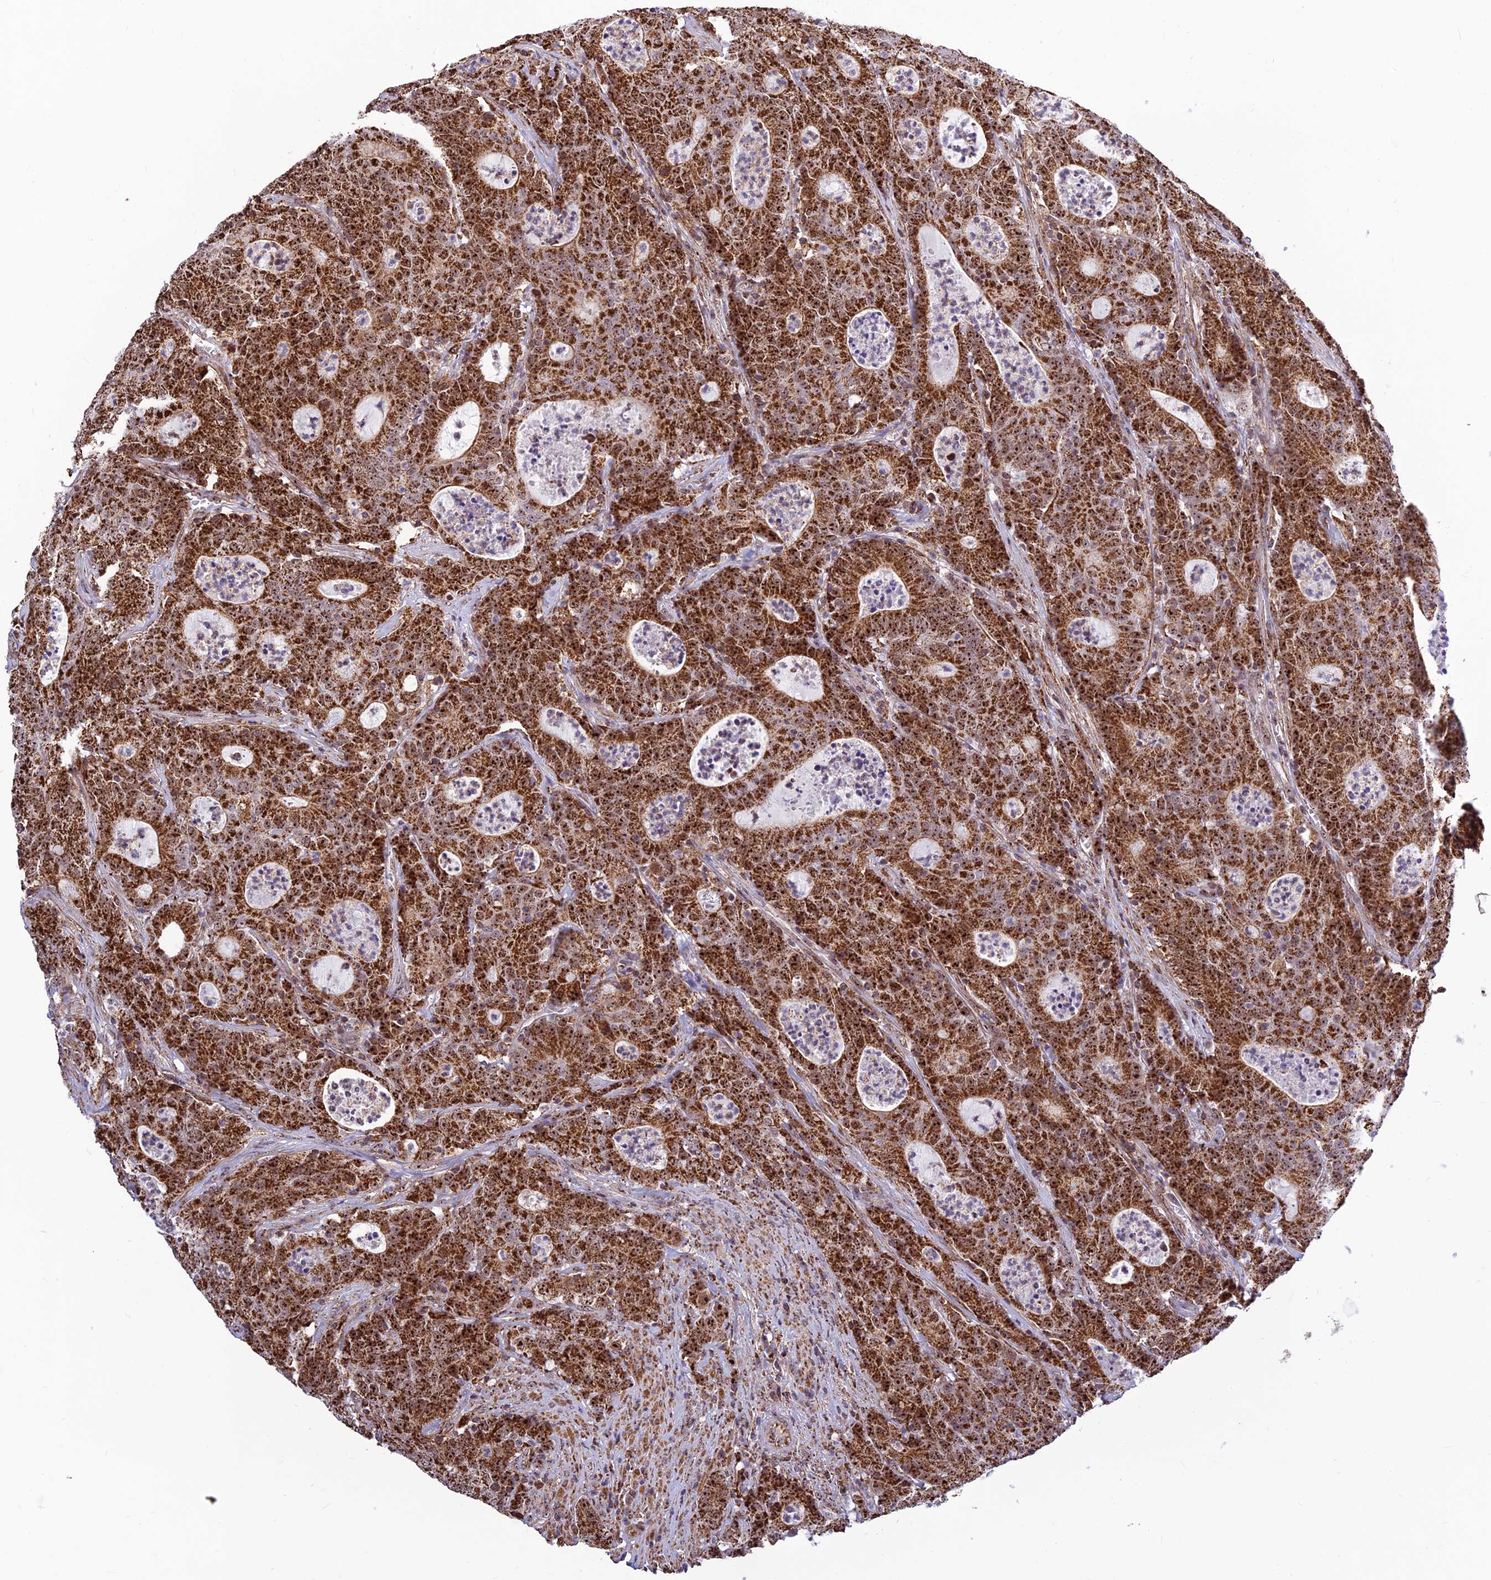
{"staining": {"intensity": "strong", "quantity": ">75%", "location": "cytoplasmic/membranous,nuclear"}, "tissue": "colorectal cancer", "cell_type": "Tumor cells", "image_type": "cancer", "snomed": [{"axis": "morphology", "description": "Adenocarcinoma, NOS"}, {"axis": "topography", "description": "Colon"}], "caption": "Colorectal cancer (adenocarcinoma) tissue shows strong cytoplasmic/membranous and nuclear expression in approximately >75% of tumor cells, visualized by immunohistochemistry. (Brightfield microscopy of DAB IHC at high magnification).", "gene": "POLR1G", "patient": {"sex": "male", "age": 83}}